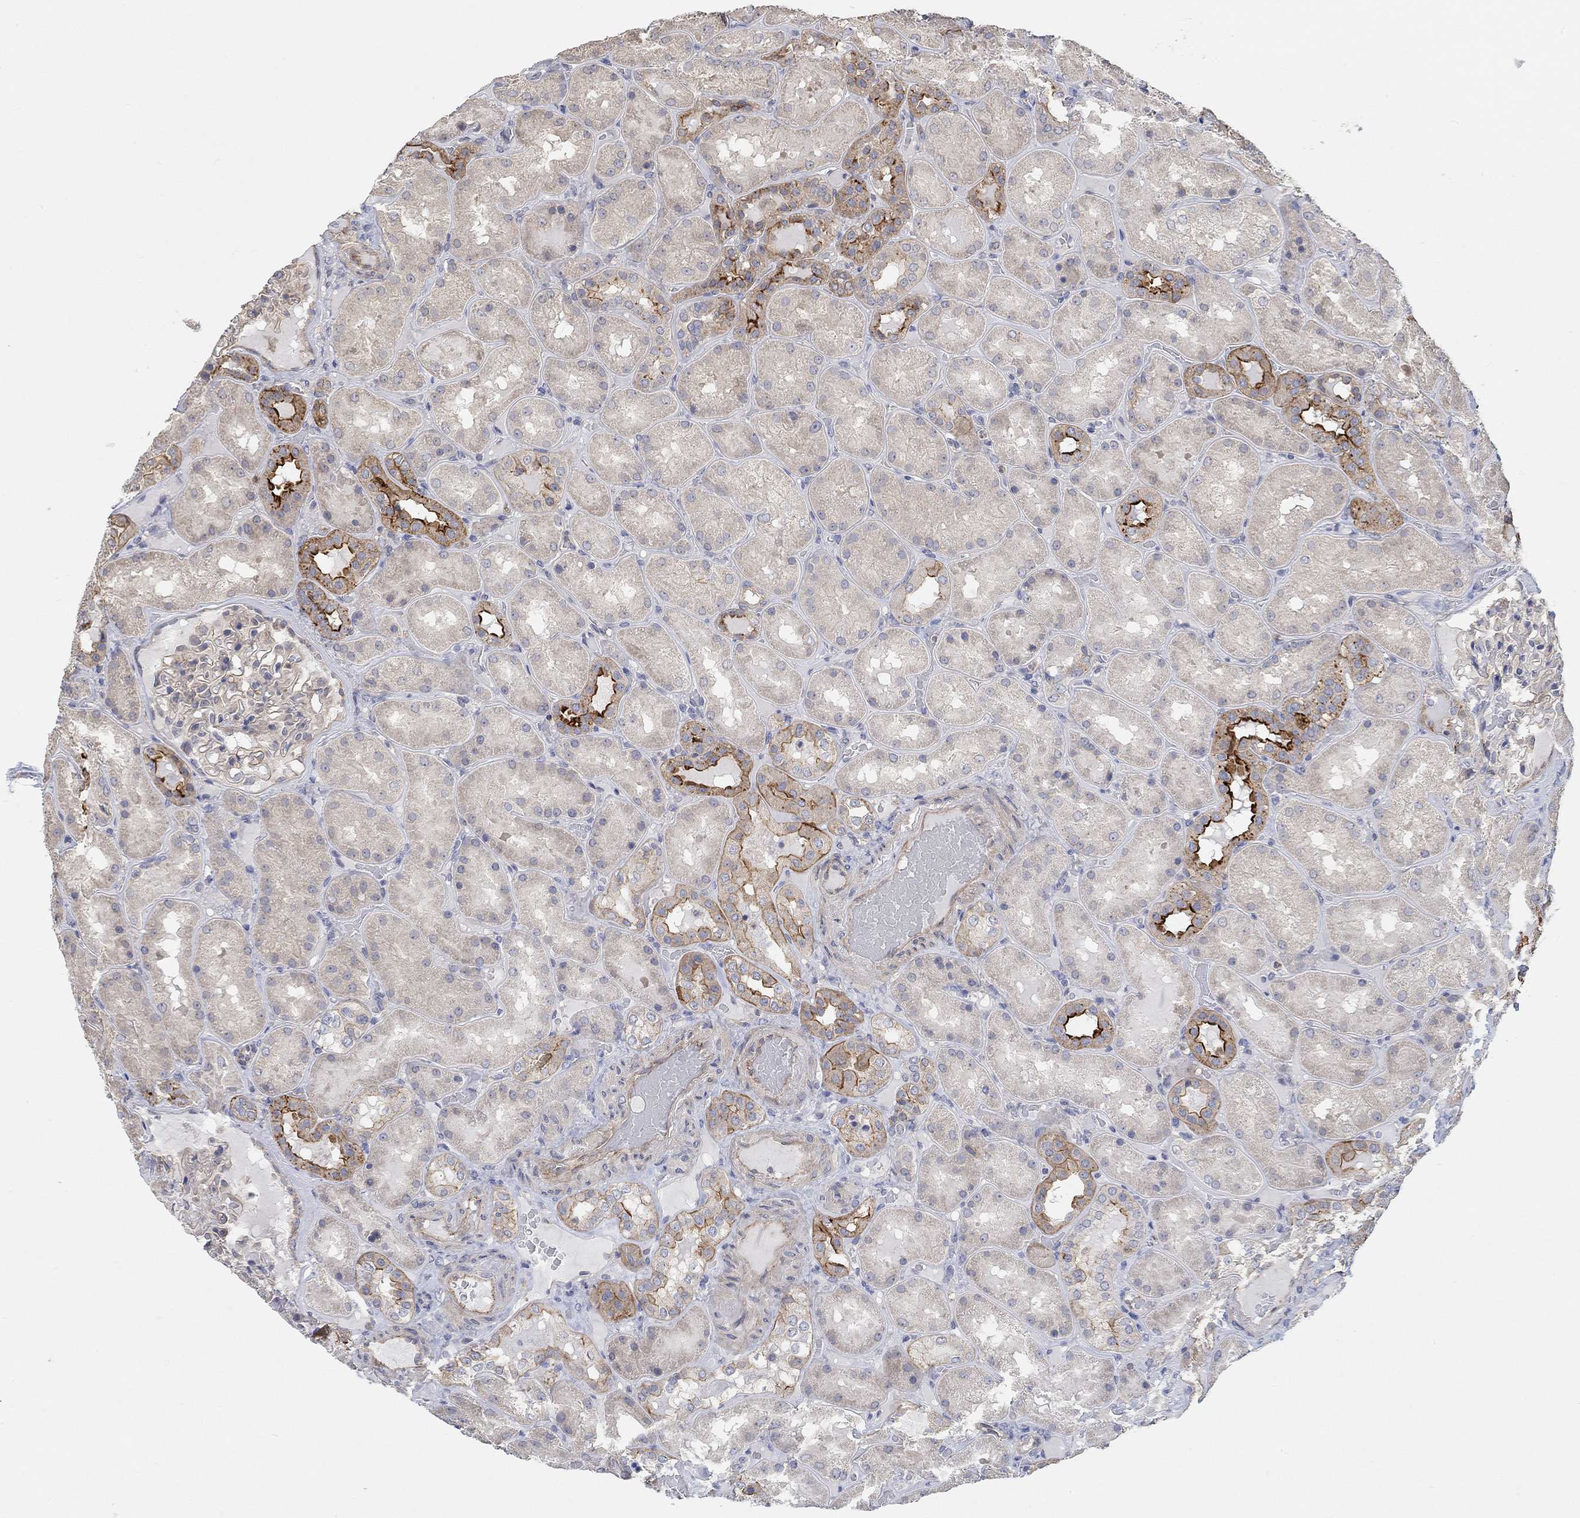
{"staining": {"intensity": "negative", "quantity": "none", "location": "none"}, "tissue": "kidney", "cell_type": "Cells in glomeruli", "image_type": "normal", "snomed": [{"axis": "morphology", "description": "Normal tissue, NOS"}, {"axis": "topography", "description": "Kidney"}], "caption": "This is an immunohistochemistry photomicrograph of normal kidney. There is no positivity in cells in glomeruli.", "gene": "SYT16", "patient": {"sex": "male", "age": 73}}